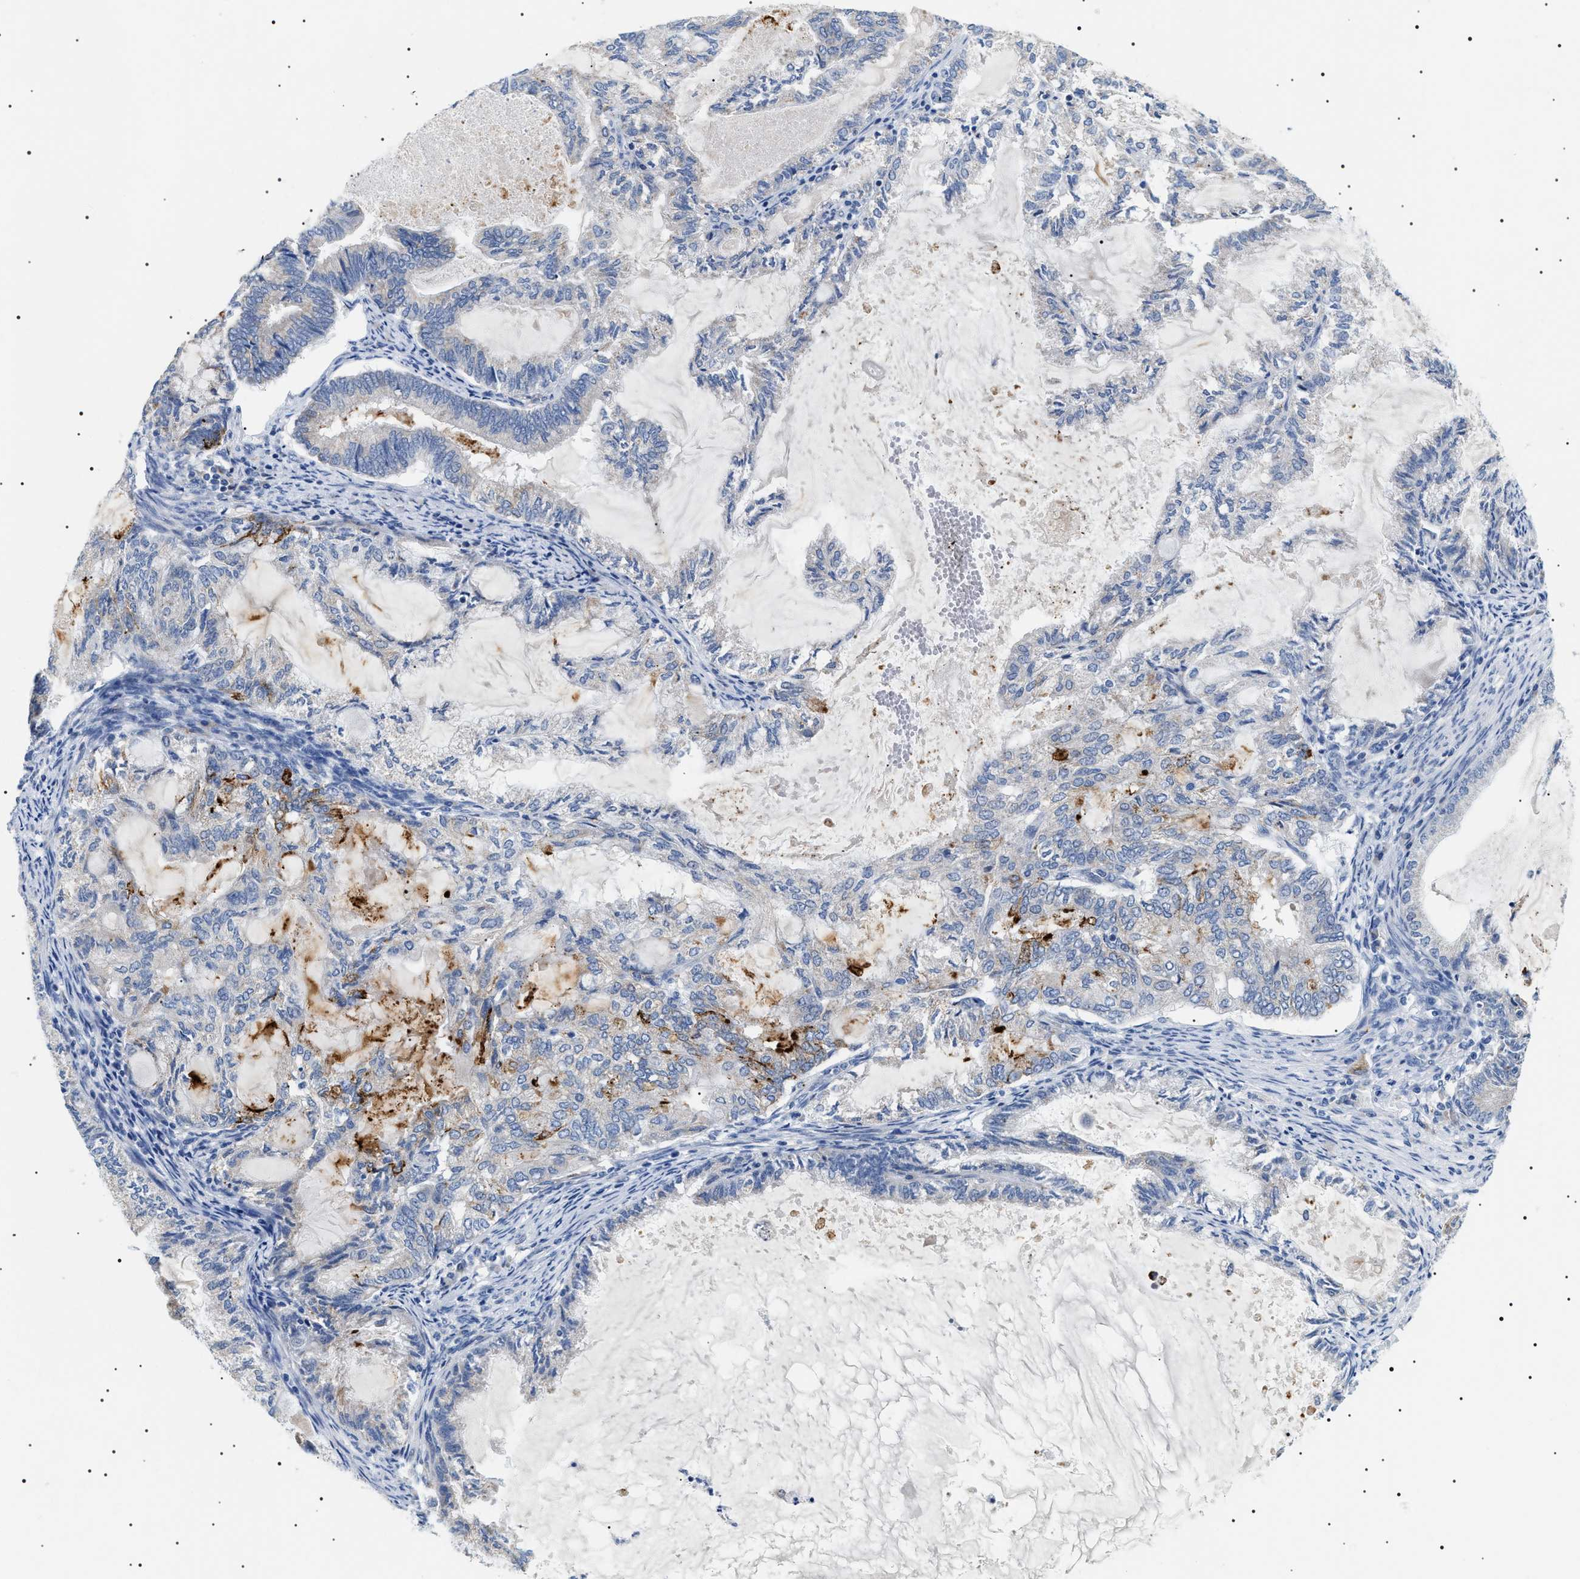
{"staining": {"intensity": "negative", "quantity": "none", "location": "none"}, "tissue": "endometrial cancer", "cell_type": "Tumor cells", "image_type": "cancer", "snomed": [{"axis": "morphology", "description": "Adenocarcinoma, NOS"}, {"axis": "topography", "description": "Endometrium"}], "caption": "Adenocarcinoma (endometrial) stained for a protein using immunohistochemistry (IHC) demonstrates no expression tumor cells.", "gene": "TMEM222", "patient": {"sex": "female", "age": 86}}